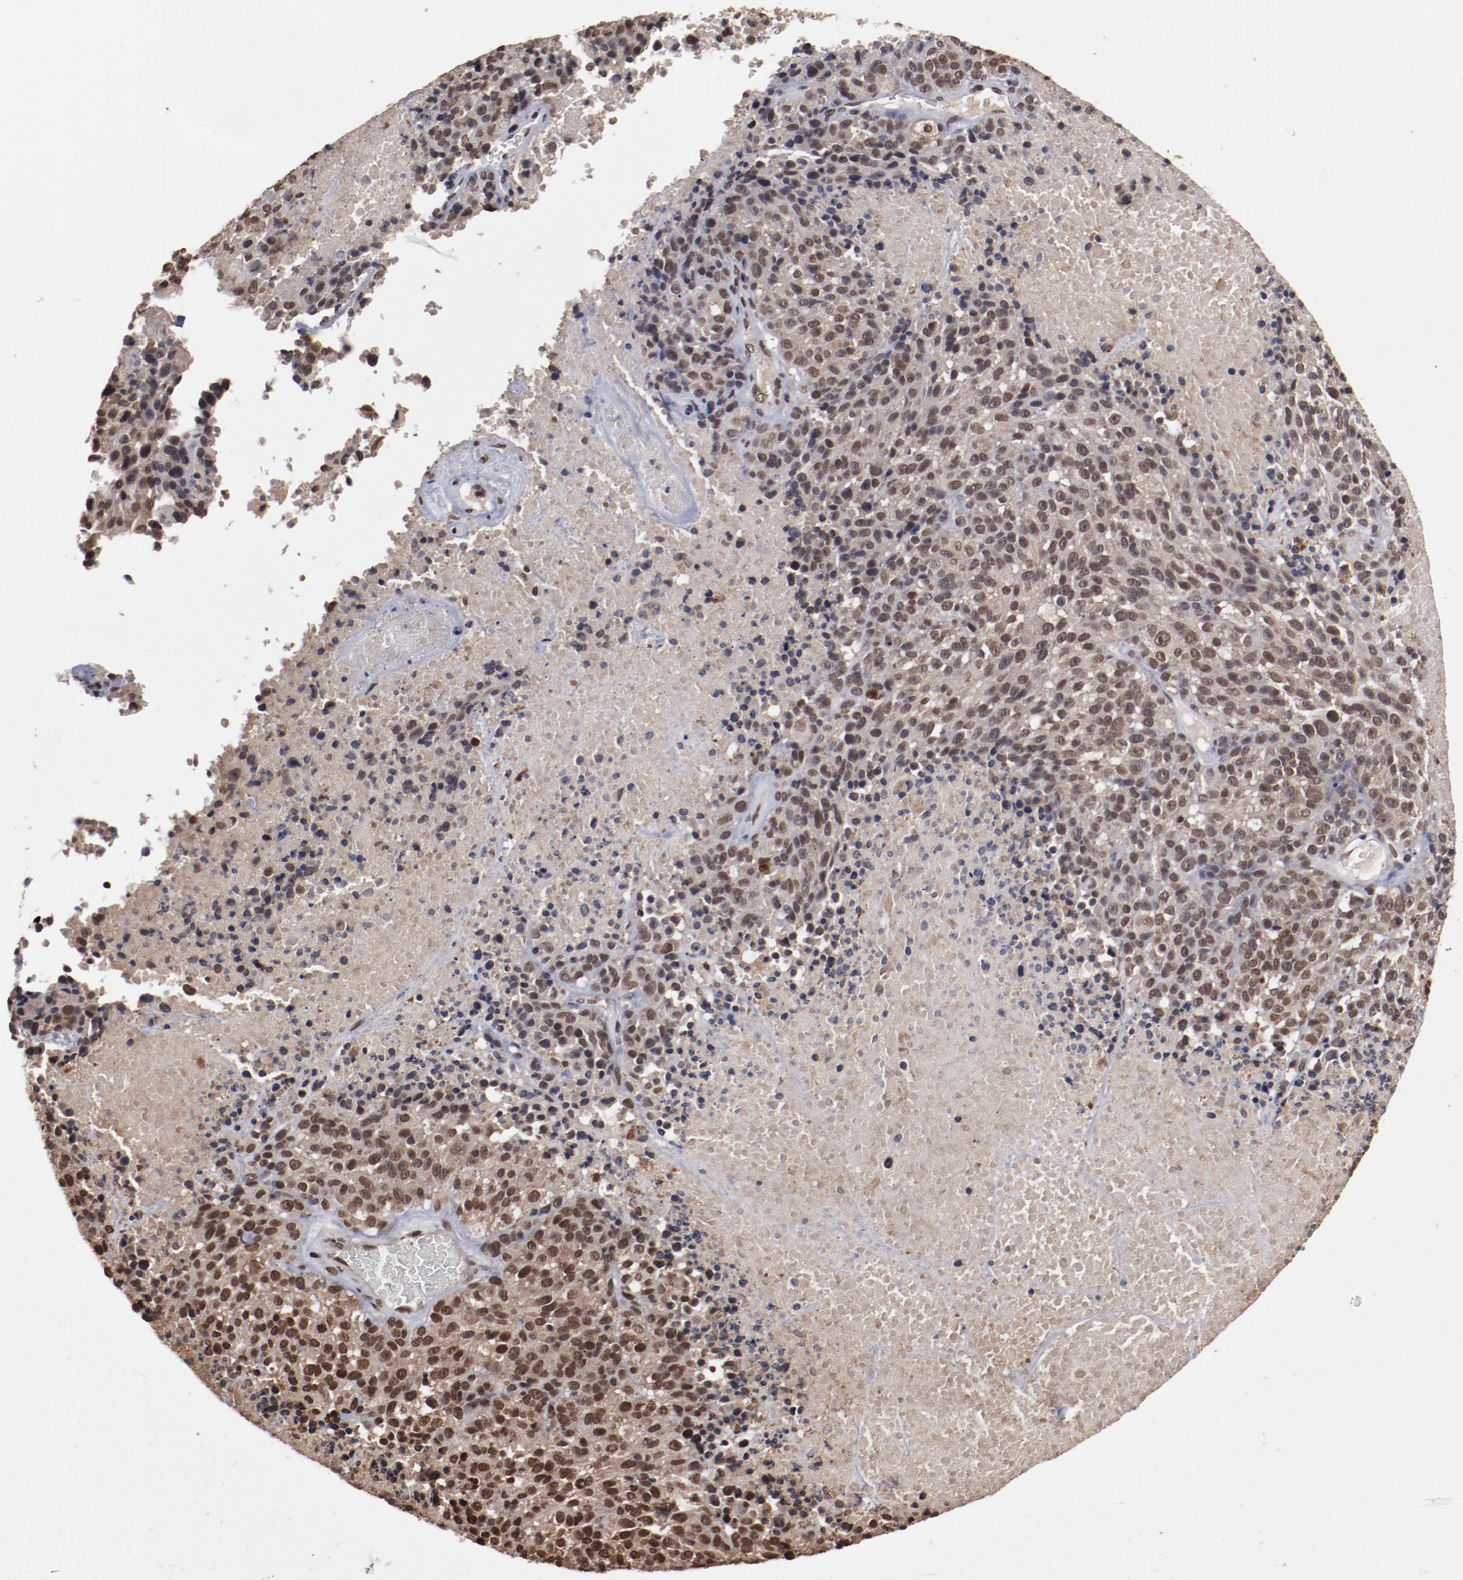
{"staining": {"intensity": "moderate", "quantity": ">75%", "location": "nuclear"}, "tissue": "melanoma", "cell_type": "Tumor cells", "image_type": "cancer", "snomed": [{"axis": "morphology", "description": "Malignant melanoma, Metastatic site"}, {"axis": "topography", "description": "Cerebral cortex"}], "caption": "Brown immunohistochemical staining in human melanoma demonstrates moderate nuclear staining in about >75% of tumor cells. The staining was performed using DAB (3,3'-diaminobenzidine), with brown indicating positive protein expression. Nuclei are stained blue with hematoxylin.", "gene": "AKT1", "patient": {"sex": "female", "age": 52}}